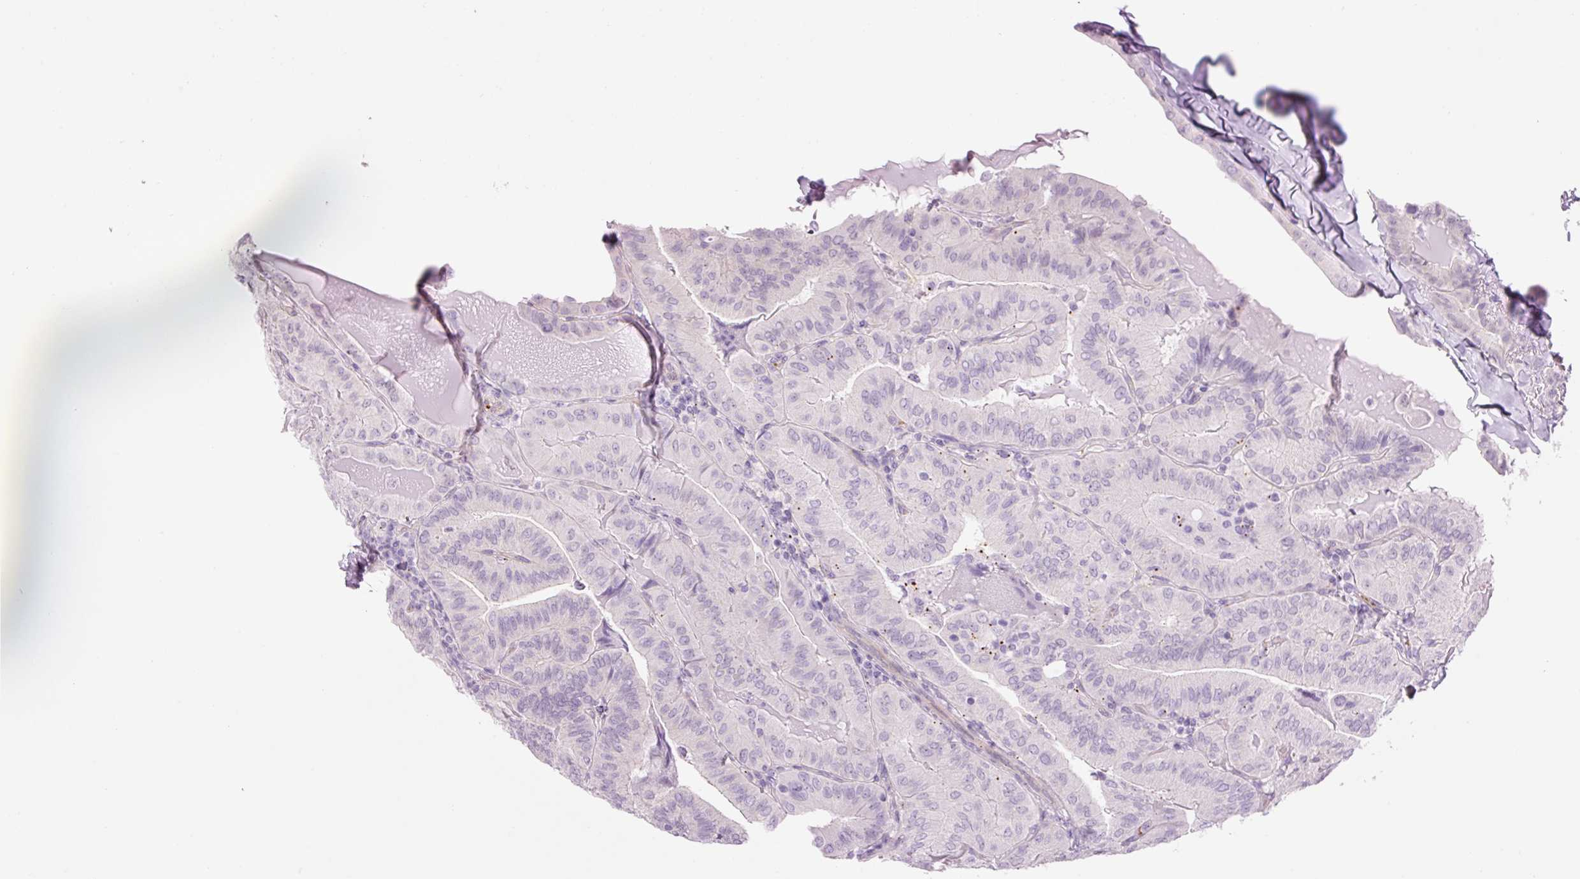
{"staining": {"intensity": "negative", "quantity": "none", "location": "none"}, "tissue": "thyroid cancer", "cell_type": "Tumor cells", "image_type": "cancer", "snomed": [{"axis": "morphology", "description": "Papillary adenocarcinoma, NOS"}, {"axis": "topography", "description": "Thyroid gland"}], "caption": "Micrograph shows no significant protein staining in tumor cells of thyroid cancer.", "gene": "HSPA4L", "patient": {"sex": "female", "age": 68}}